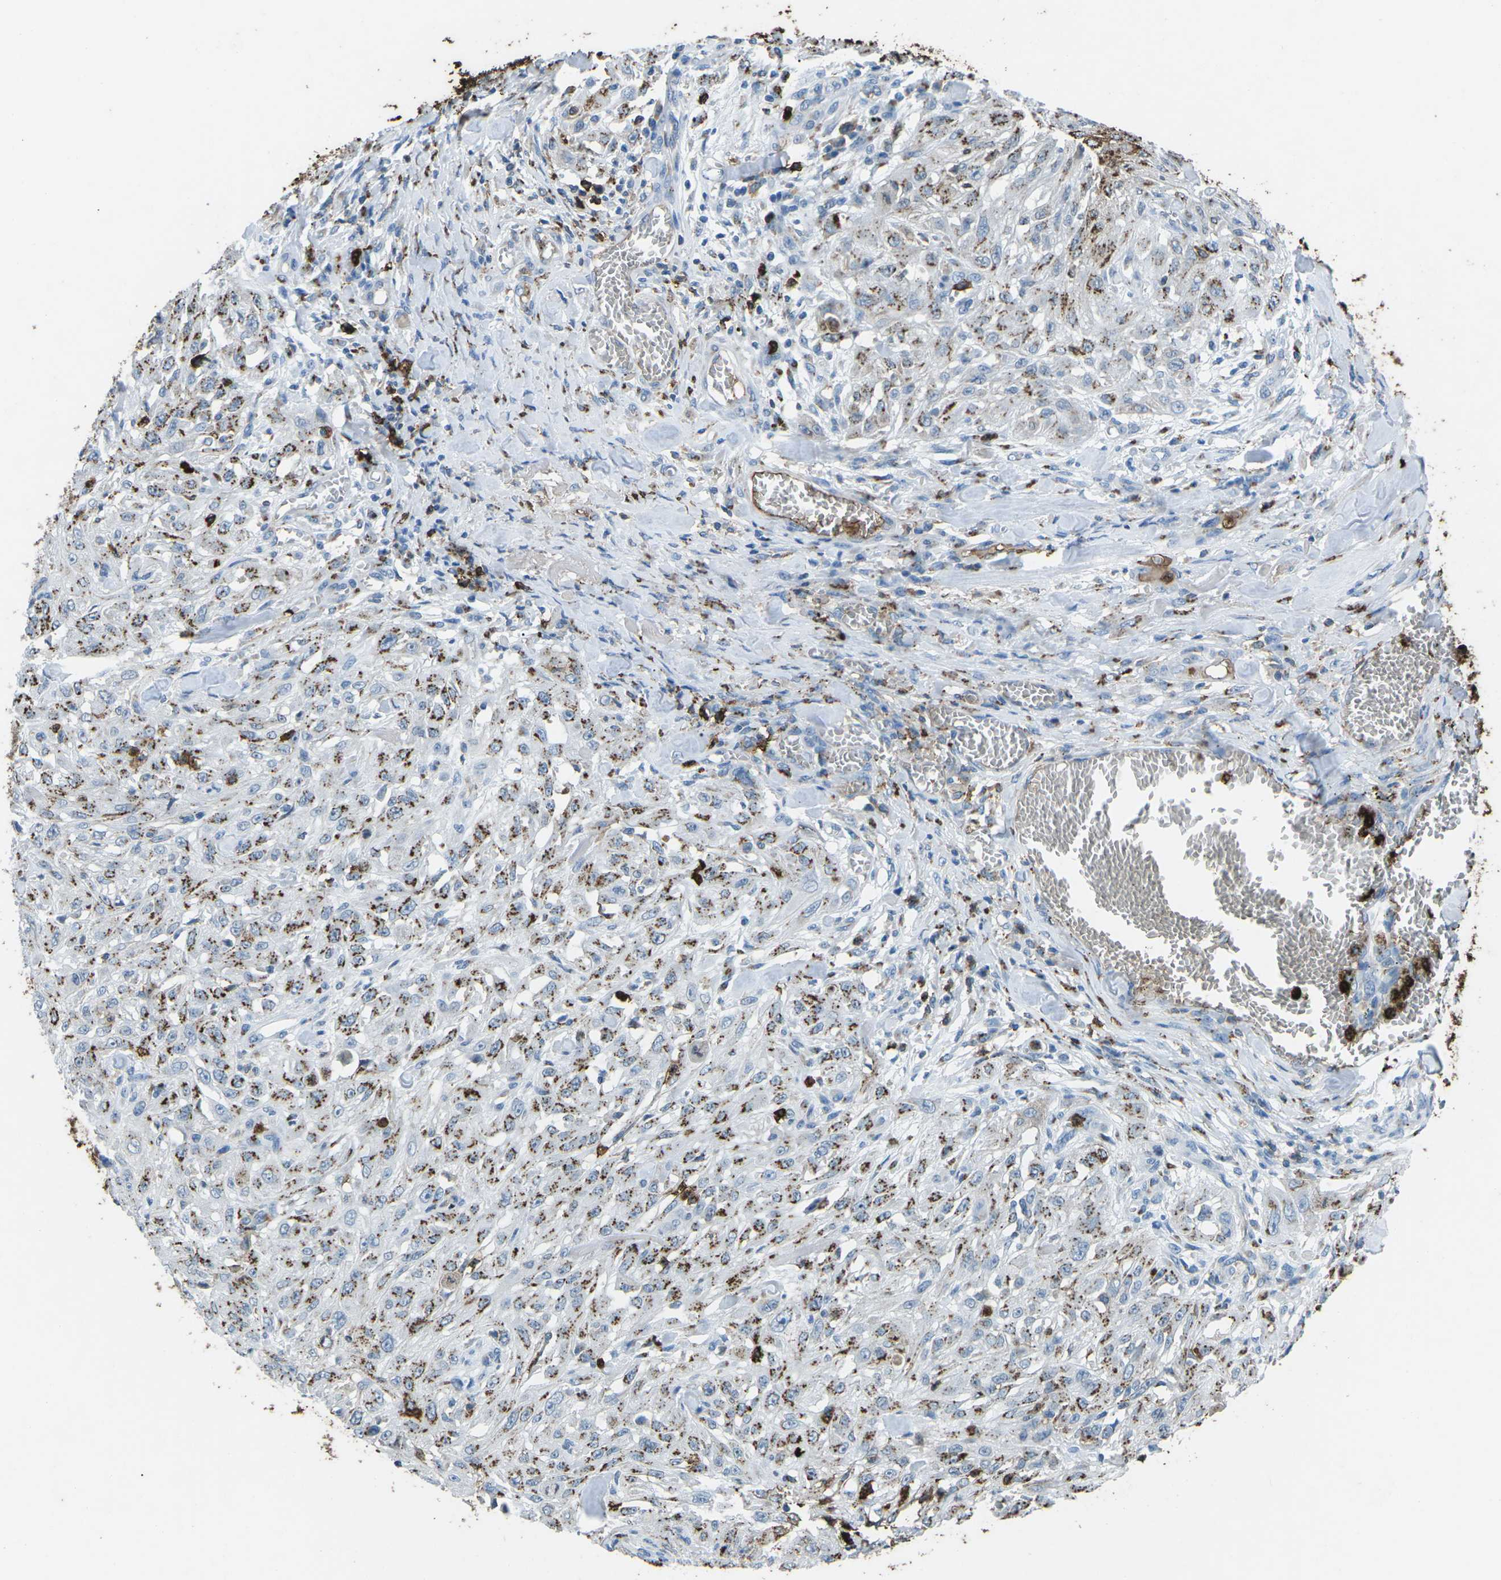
{"staining": {"intensity": "strong", "quantity": "25%-75%", "location": "cytoplasmic/membranous"}, "tissue": "skin cancer", "cell_type": "Tumor cells", "image_type": "cancer", "snomed": [{"axis": "morphology", "description": "Squamous cell carcinoma, NOS"}, {"axis": "morphology", "description": "Squamous cell carcinoma, metastatic, NOS"}, {"axis": "topography", "description": "Skin"}, {"axis": "topography", "description": "Lymph node"}], "caption": "IHC histopathology image of human skin squamous cell carcinoma stained for a protein (brown), which shows high levels of strong cytoplasmic/membranous positivity in approximately 25%-75% of tumor cells.", "gene": "CTAGE1", "patient": {"sex": "male", "age": 75}}